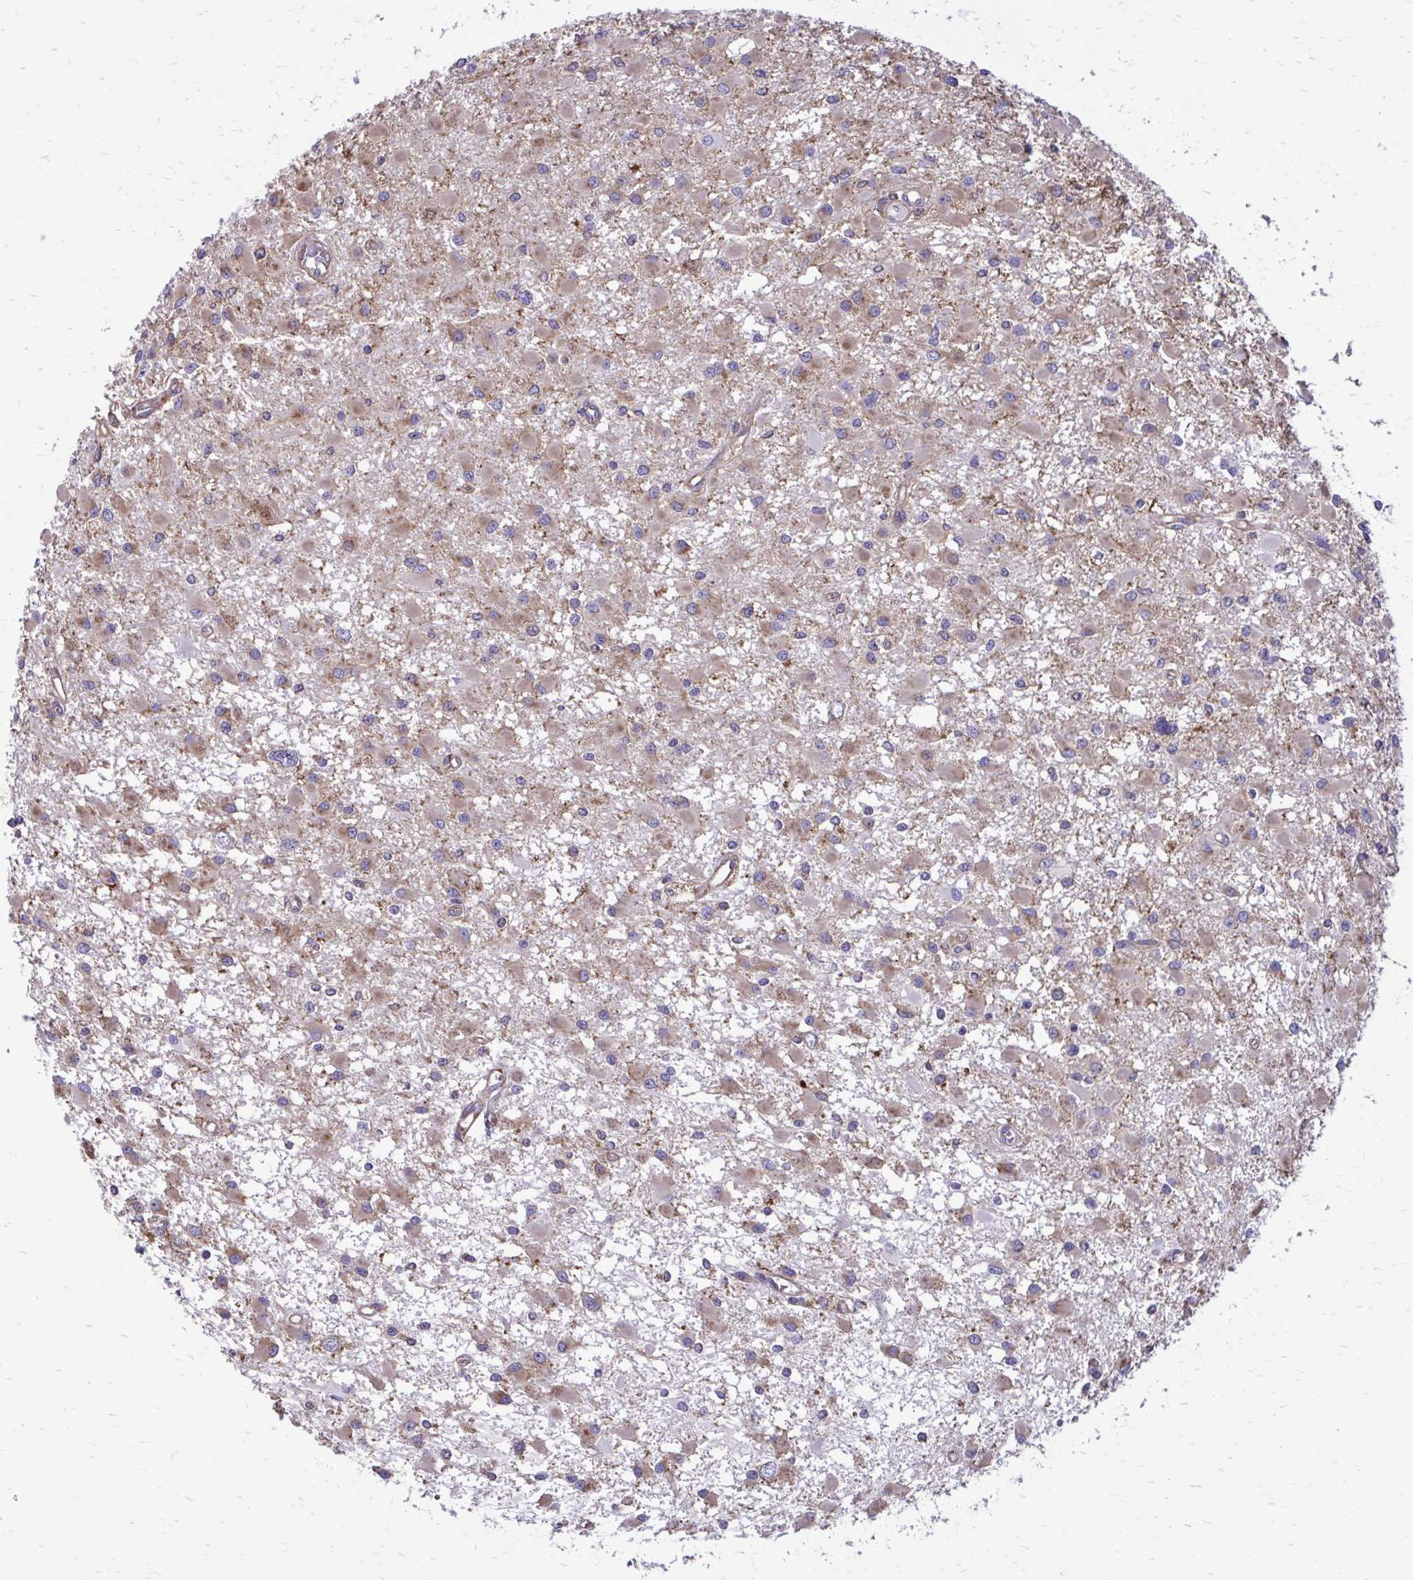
{"staining": {"intensity": "weak", "quantity": "25%-75%", "location": "cytoplasmic/membranous"}, "tissue": "glioma", "cell_type": "Tumor cells", "image_type": "cancer", "snomed": [{"axis": "morphology", "description": "Glioma, malignant, High grade"}, {"axis": "topography", "description": "Brain"}], "caption": "The photomicrograph shows immunohistochemical staining of malignant high-grade glioma. There is weak cytoplasmic/membranous positivity is seen in approximately 25%-75% of tumor cells.", "gene": "CLTA", "patient": {"sex": "male", "age": 54}}